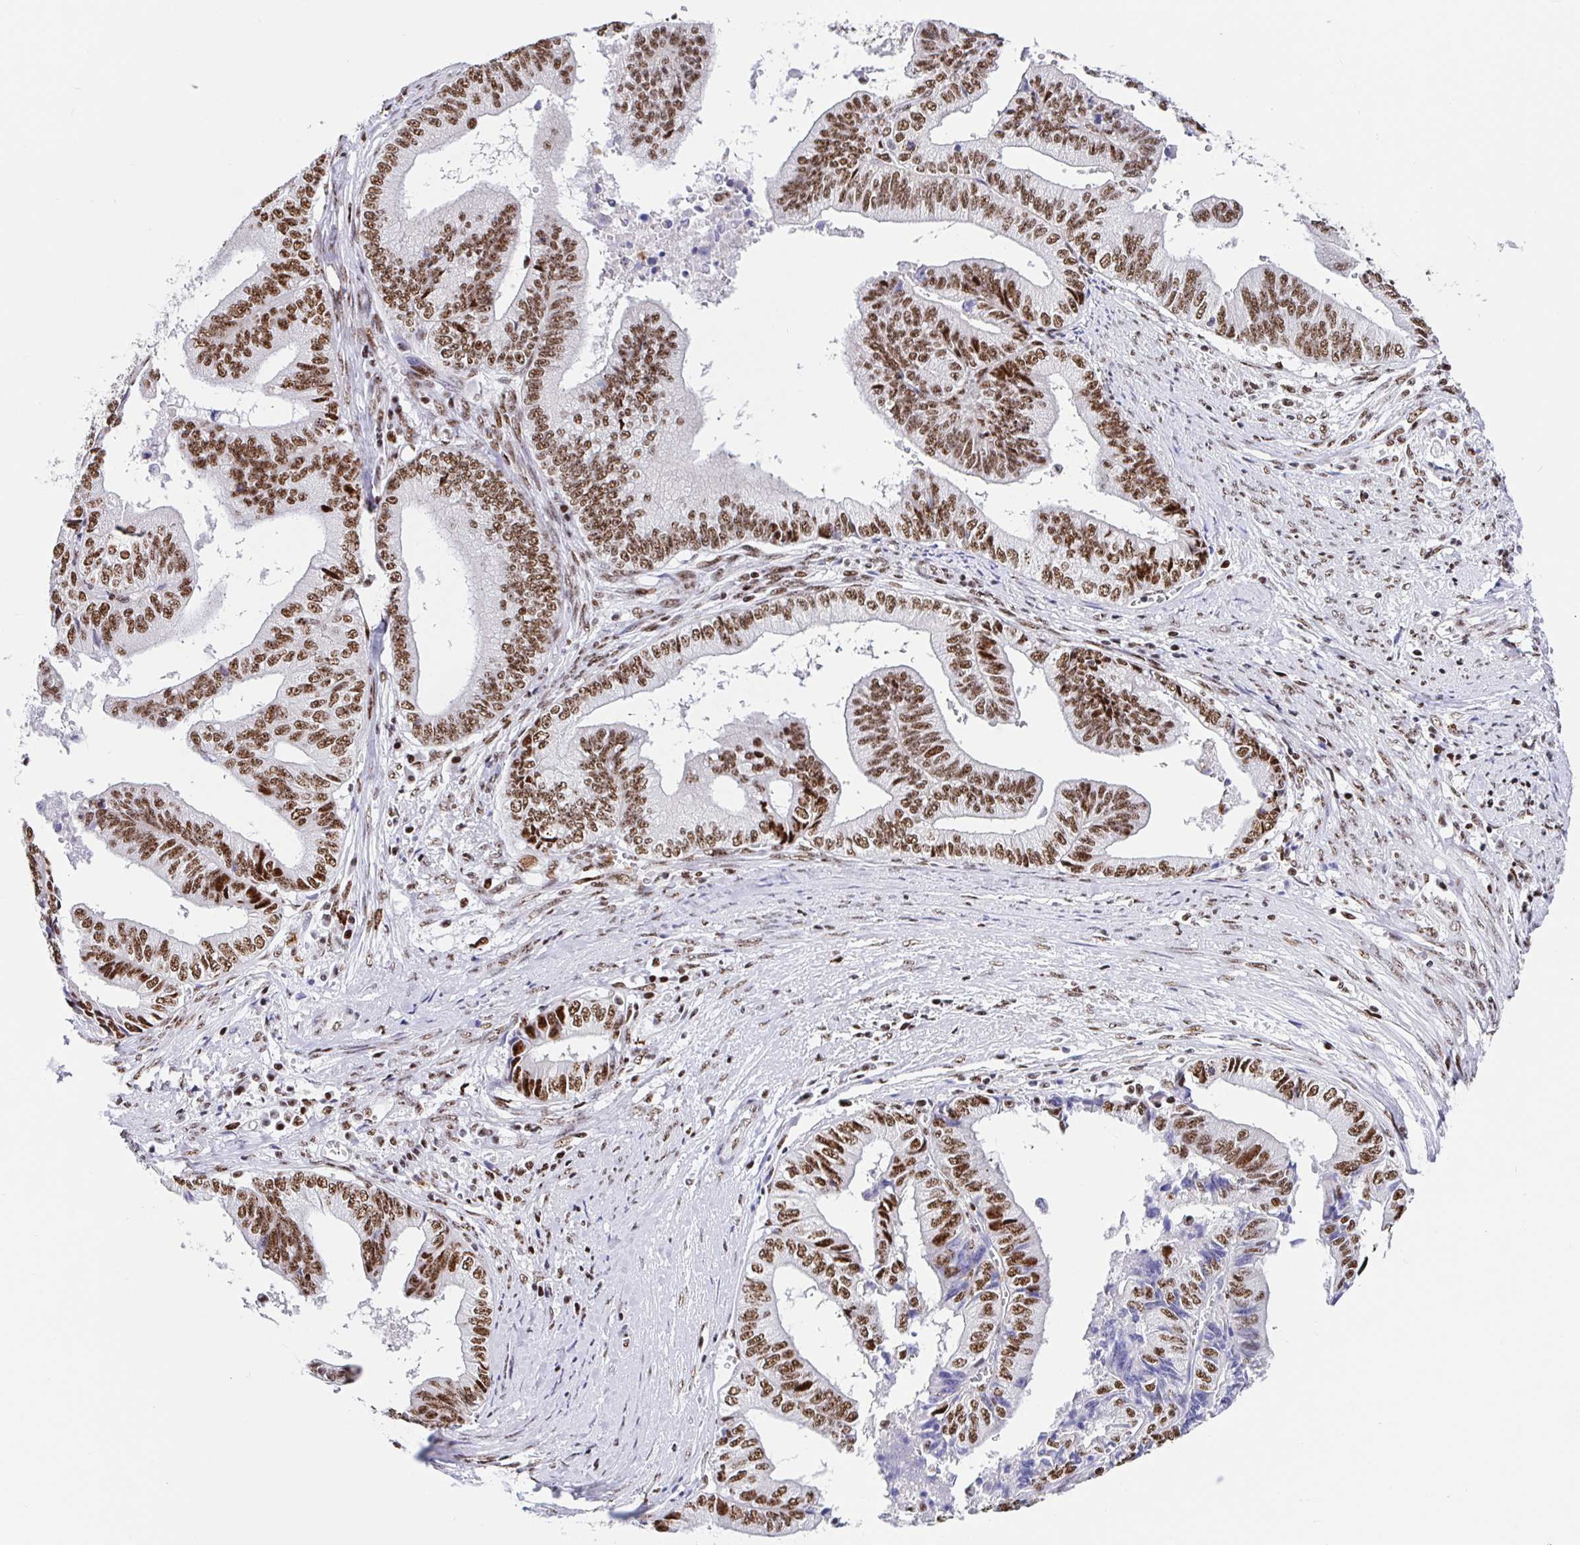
{"staining": {"intensity": "moderate", "quantity": ">75%", "location": "nuclear"}, "tissue": "endometrial cancer", "cell_type": "Tumor cells", "image_type": "cancer", "snomed": [{"axis": "morphology", "description": "Adenocarcinoma, NOS"}, {"axis": "topography", "description": "Endometrium"}], "caption": "There is medium levels of moderate nuclear staining in tumor cells of endometrial adenocarcinoma, as demonstrated by immunohistochemical staining (brown color).", "gene": "SETD5", "patient": {"sex": "female", "age": 65}}